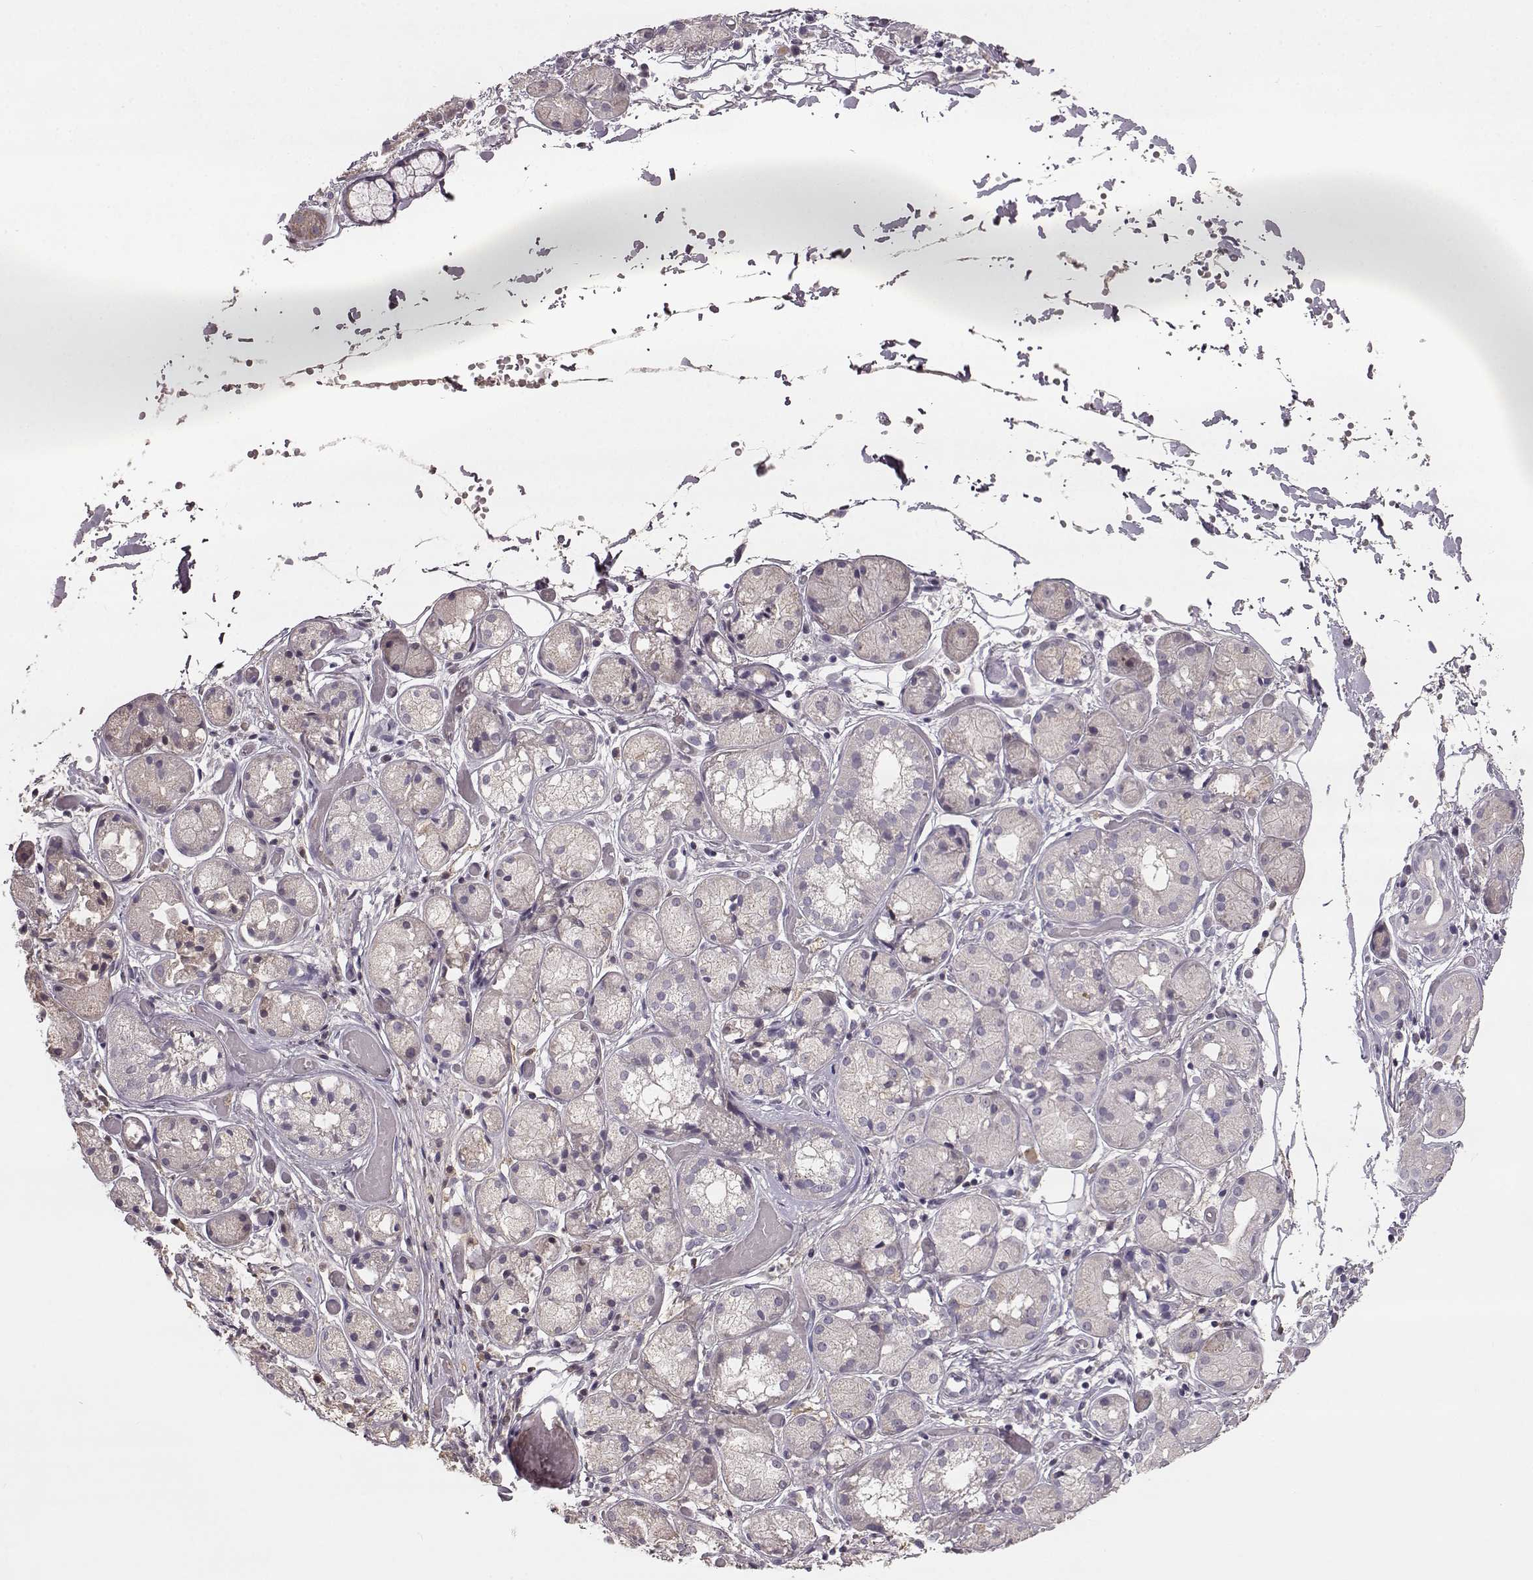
{"staining": {"intensity": "negative", "quantity": "none", "location": "none"}, "tissue": "salivary gland", "cell_type": "Glandular cells", "image_type": "normal", "snomed": [{"axis": "morphology", "description": "Normal tissue, NOS"}, {"axis": "topography", "description": "Salivary gland"}, {"axis": "topography", "description": "Peripheral nerve tissue"}], "caption": "IHC of normal salivary gland reveals no staining in glandular cells.", "gene": "YJEFN3", "patient": {"sex": "male", "age": 71}}